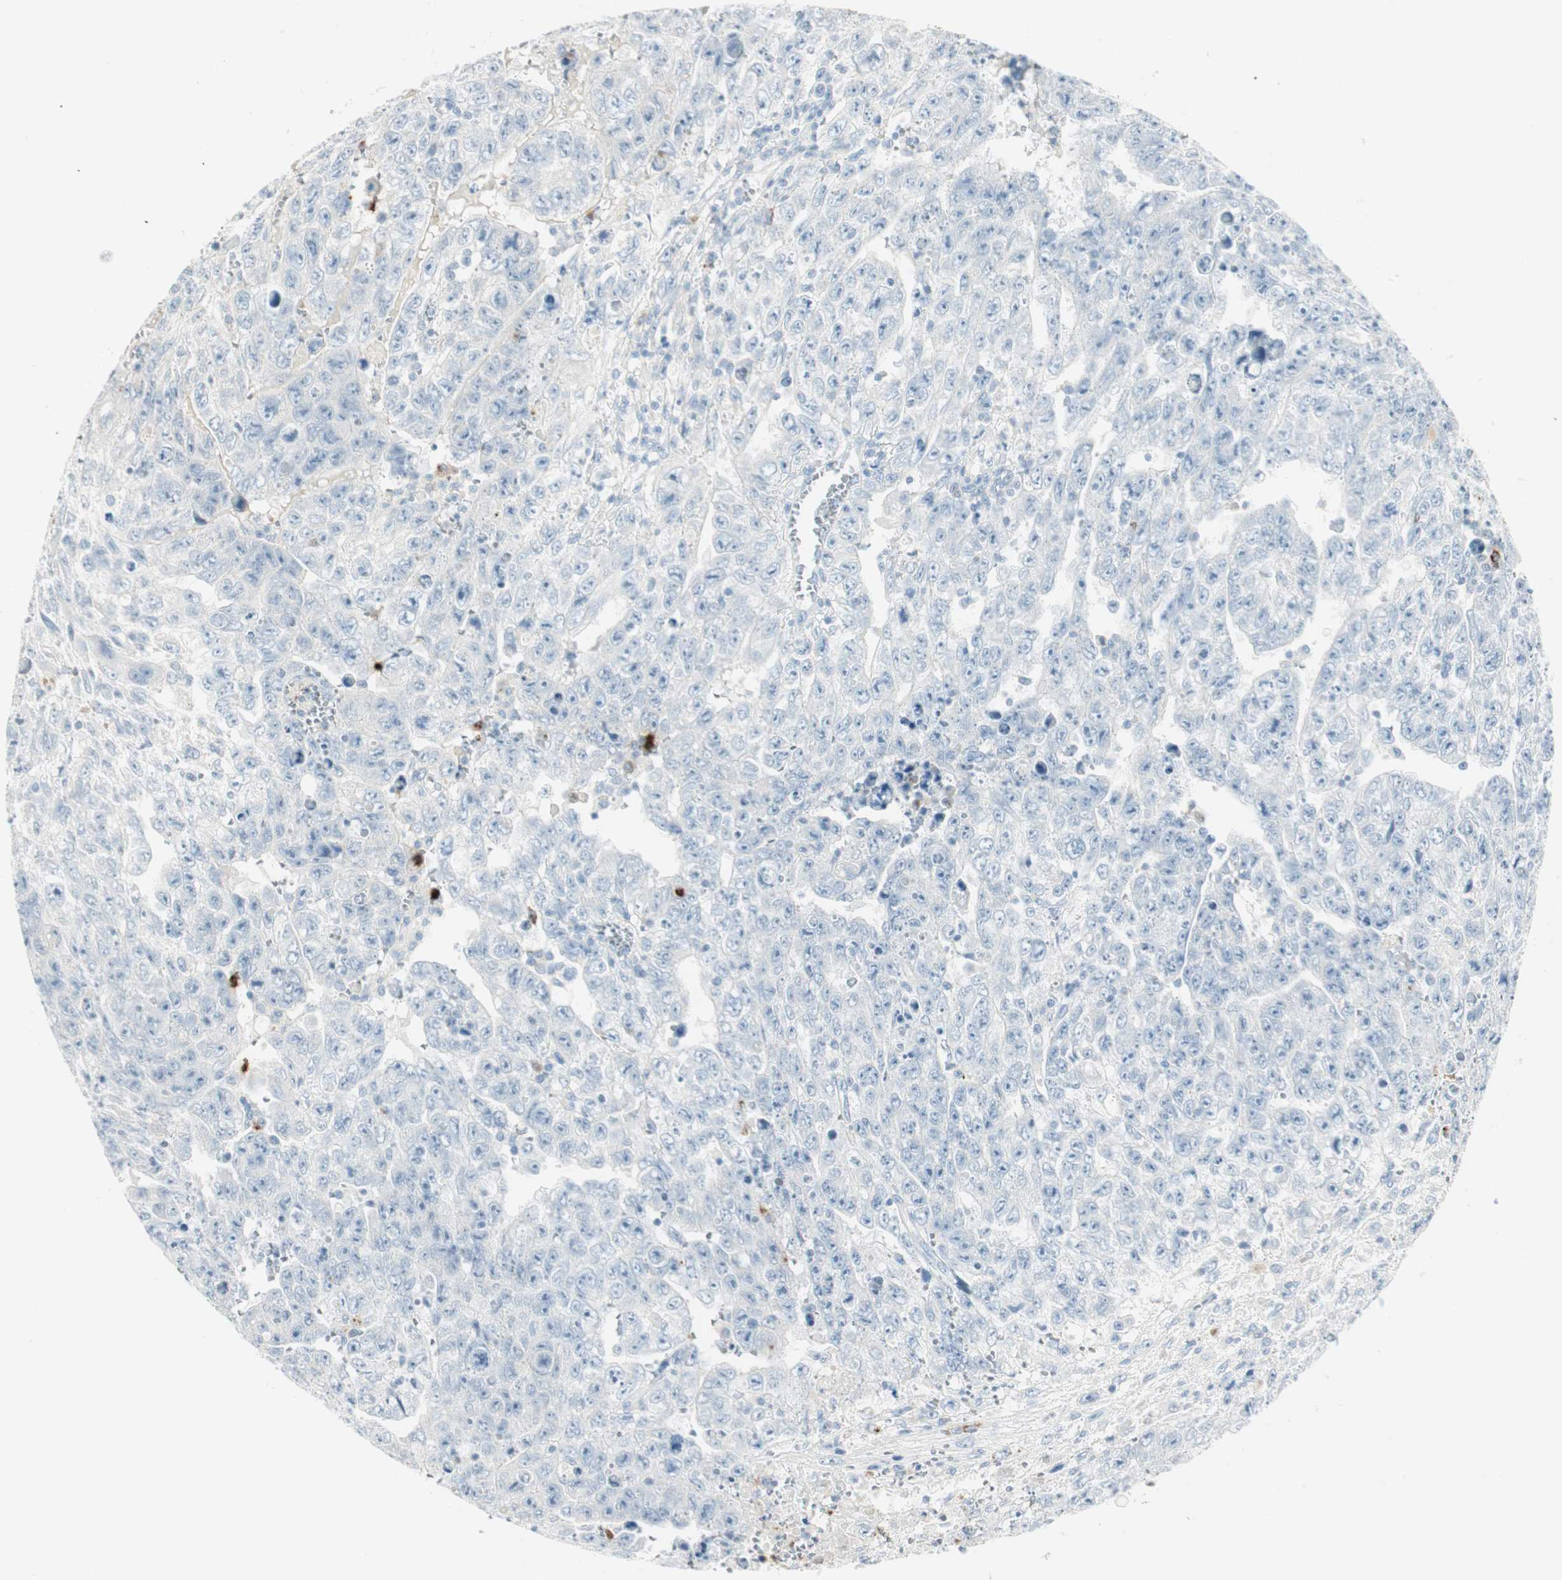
{"staining": {"intensity": "negative", "quantity": "none", "location": "none"}, "tissue": "testis cancer", "cell_type": "Tumor cells", "image_type": "cancer", "snomed": [{"axis": "morphology", "description": "Carcinoma, Embryonal, NOS"}, {"axis": "topography", "description": "Testis"}], "caption": "Histopathology image shows no protein staining in tumor cells of testis cancer (embryonal carcinoma) tissue.", "gene": "PRTN3", "patient": {"sex": "male", "age": 28}}